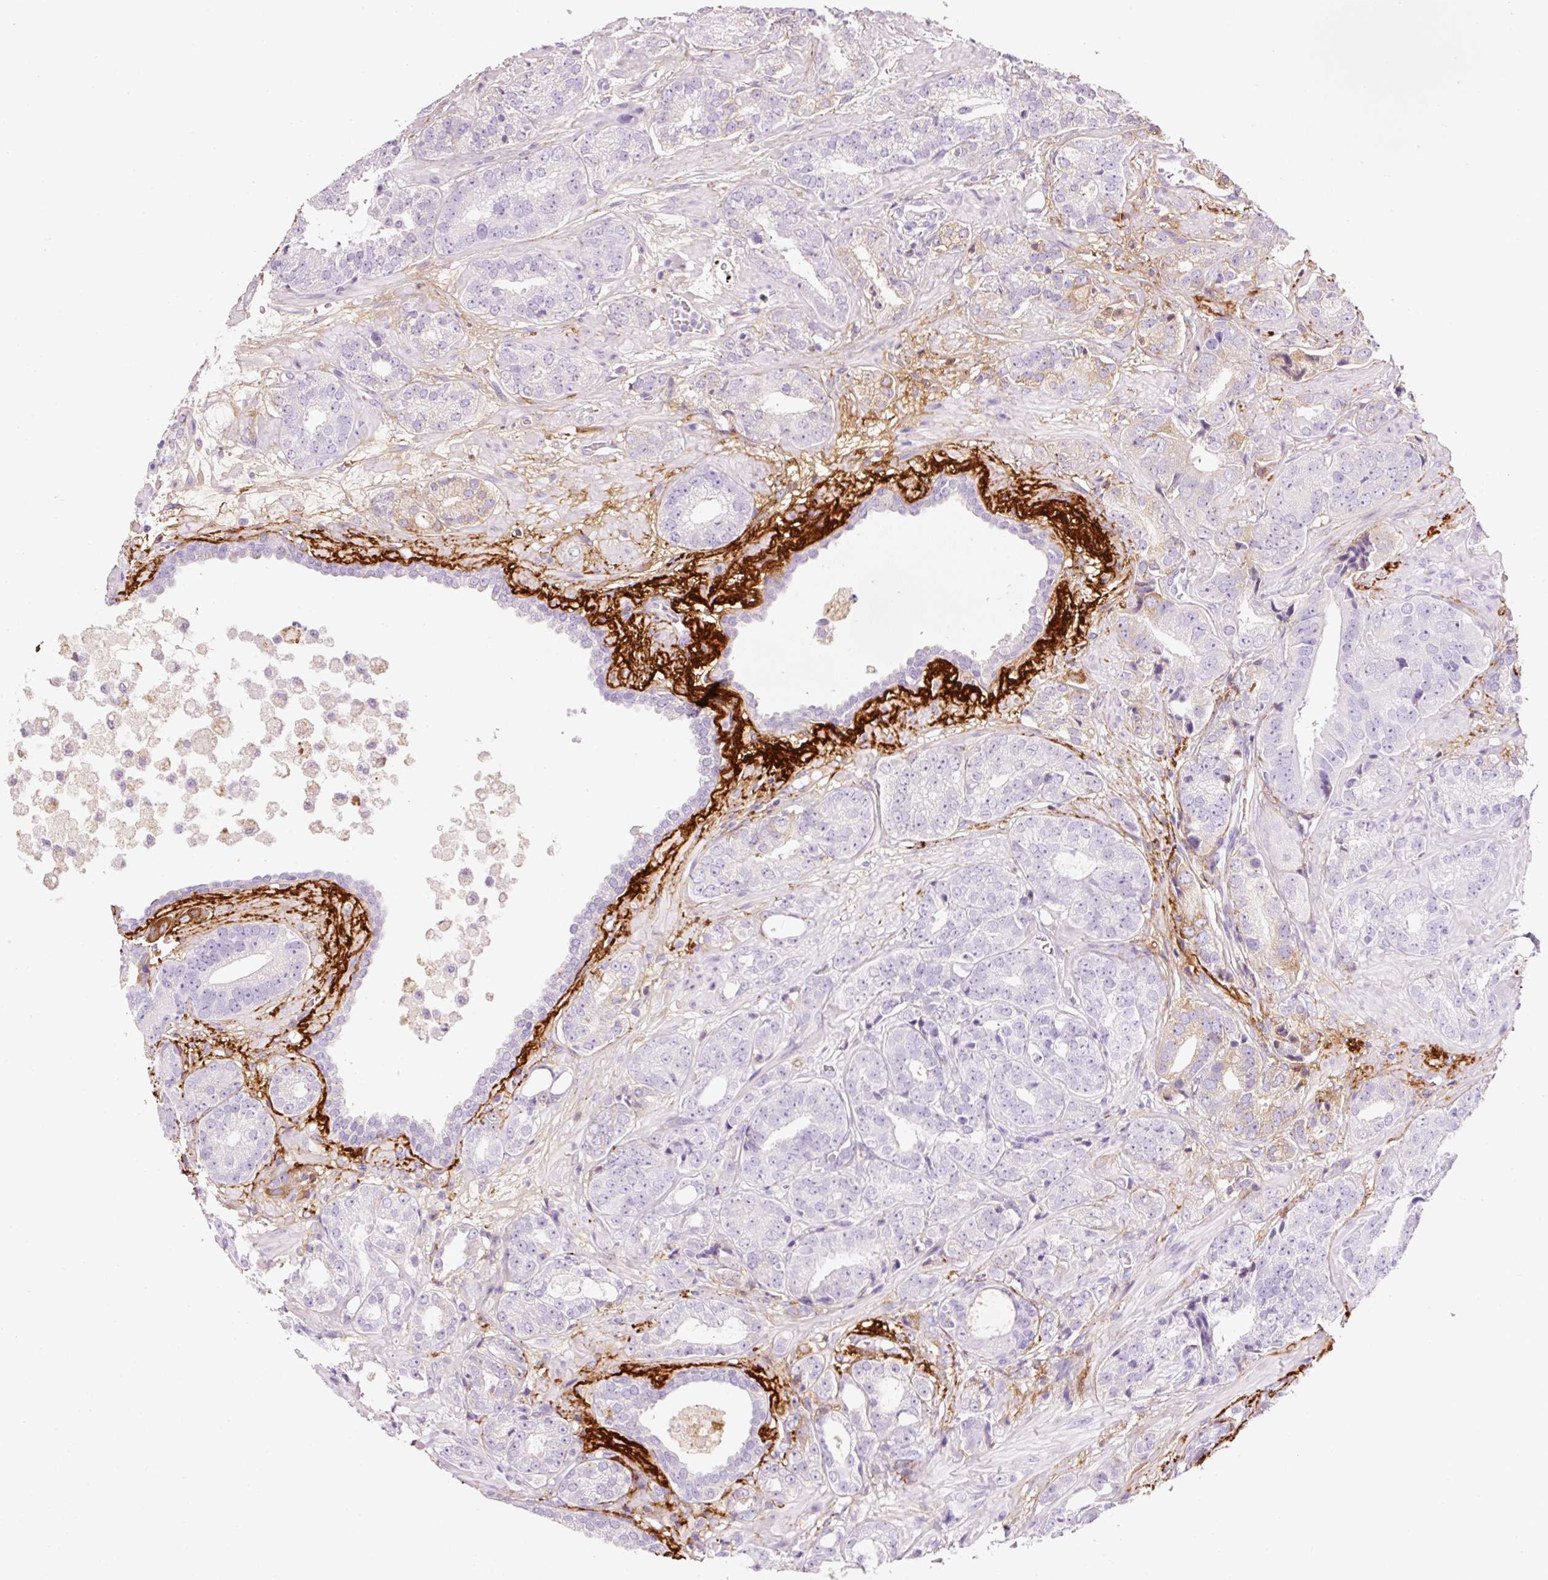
{"staining": {"intensity": "negative", "quantity": "none", "location": "none"}, "tissue": "prostate cancer", "cell_type": "Tumor cells", "image_type": "cancer", "snomed": [{"axis": "morphology", "description": "Adenocarcinoma, High grade"}, {"axis": "topography", "description": "Prostate"}], "caption": "This is an immunohistochemistry photomicrograph of human adenocarcinoma (high-grade) (prostate). There is no positivity in tumor cells.", "gene": "MFAP4", "patient": {"sex": "male", "age": 71}}